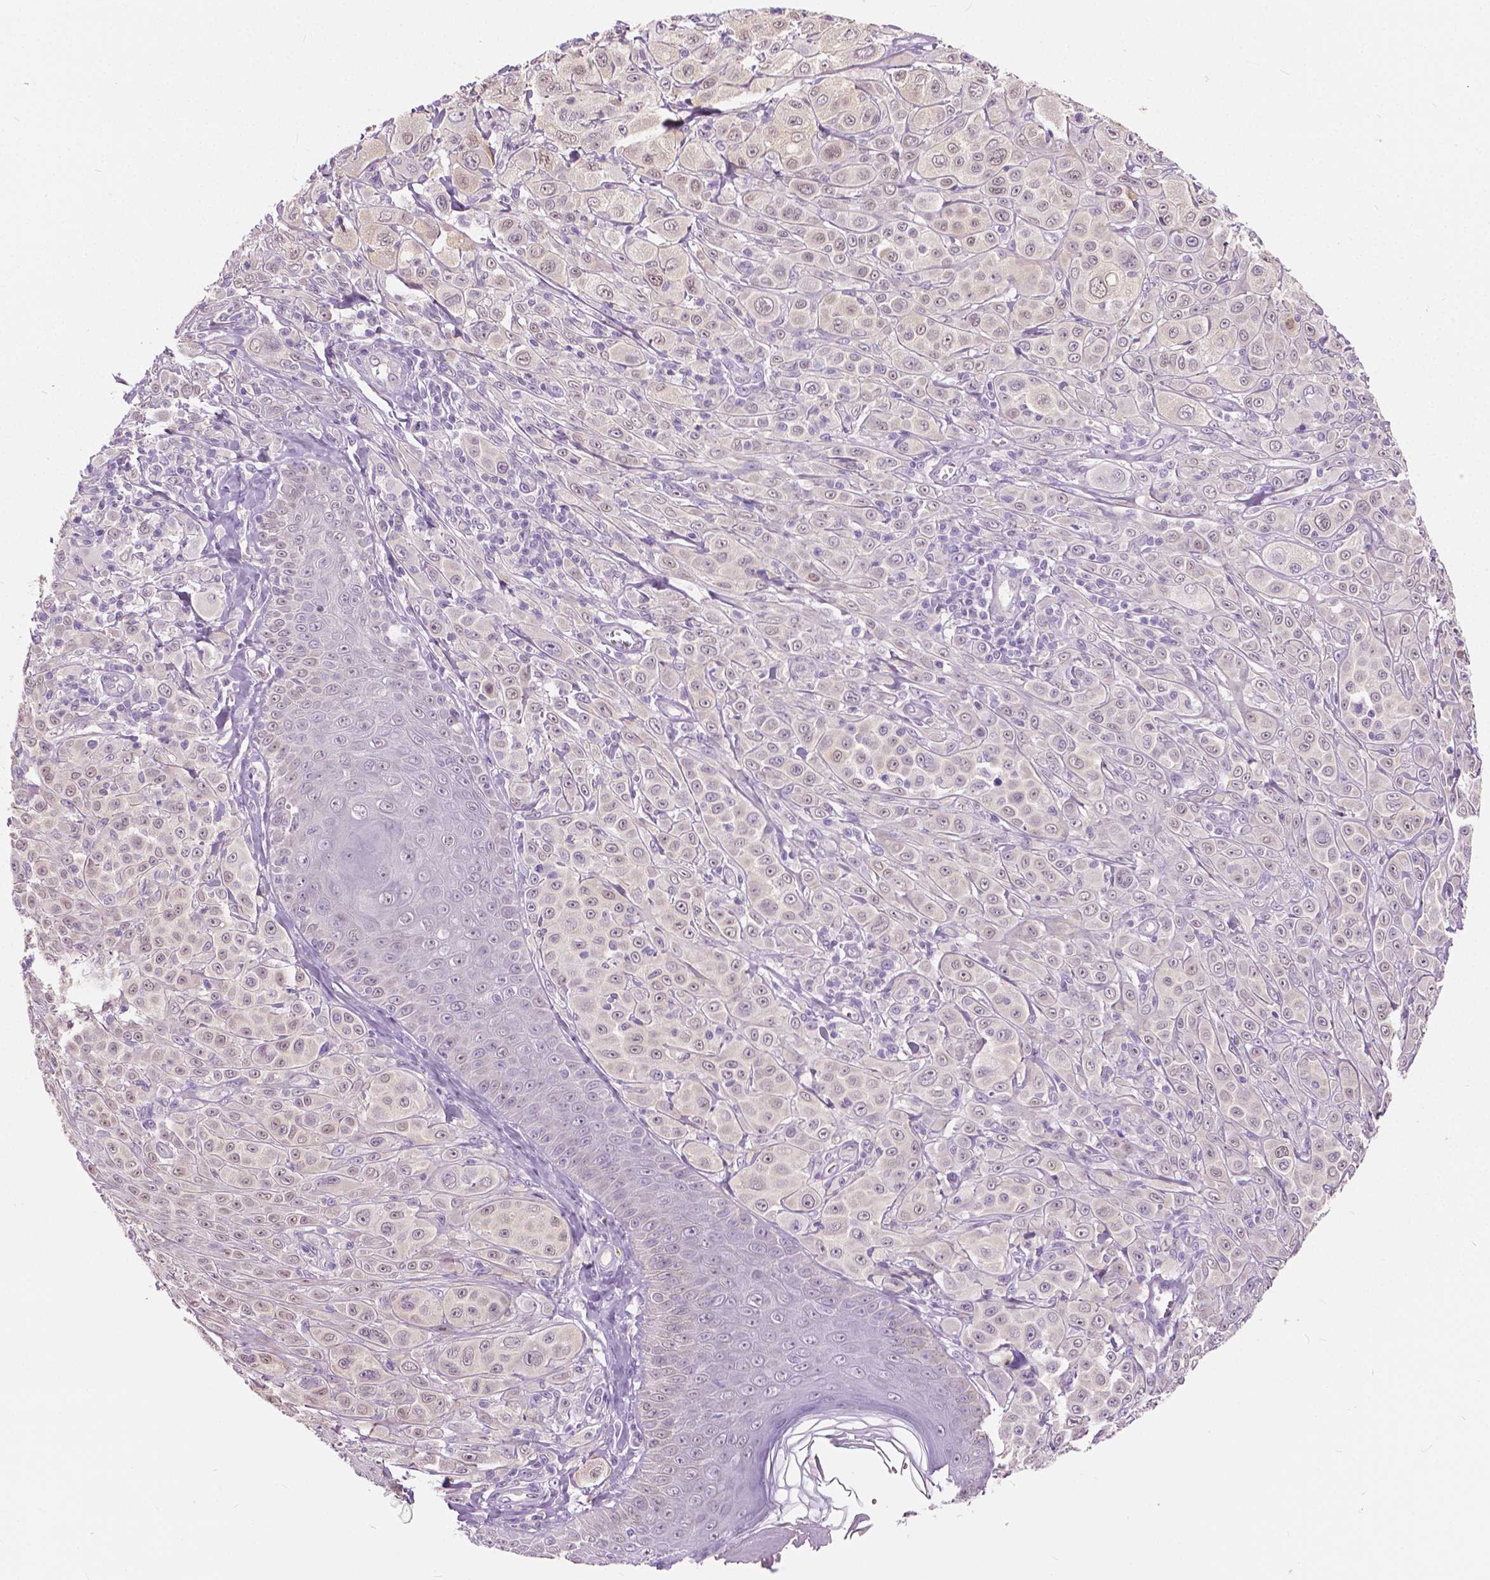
{"staining": {"intensity": "weak", "quantity": "<25%", "location": "cytoplasmic/membranous"}, "tissue": "melanoma", "cell_type": "Tumor cells", "image_type": "cancer", "snomed": [{"axis": "morphology", "description": "Malignant melanoma, NOS"}, {"axis": "topography", "description": "Skin"}], "caption": "High power microscopy histopathology image of an immunohistochemistry micrograph of malignant melanoma, revealing no significant staining in tumor cells.", "gene": "TKFC", "patient": {"sex": "male", "age": 67}}